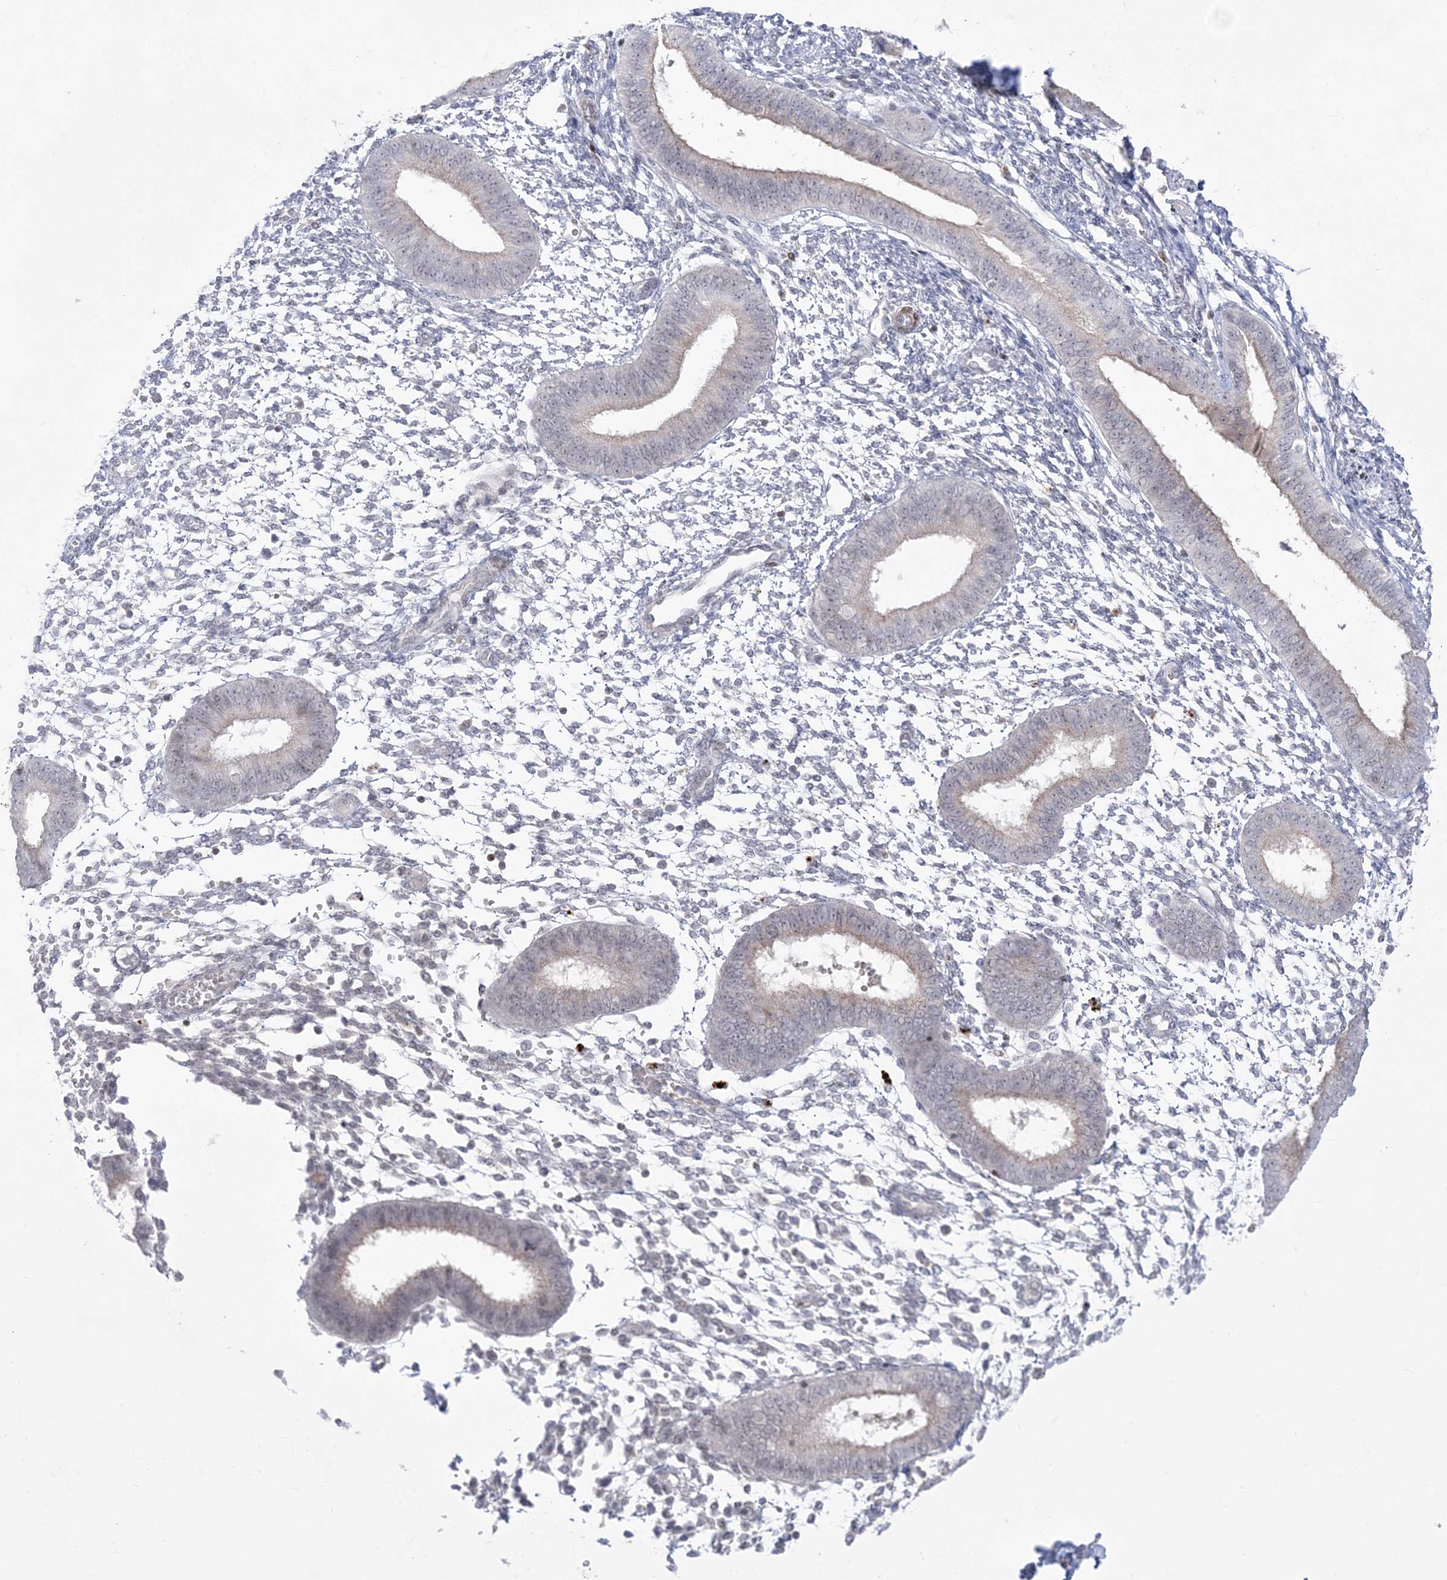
{"staining": {"intensity": "negative", "quantity": "none", "location": "none"}, "tissue": "endometrium", "cell_type": "Cells in endometrial stroma", "image_type": "normal", "snomed": [{"axis": "morphology", "description": "Normal tissue, NOS"}, {"axis": "topography", "description": "Uterus"}, {"axis": "topography", "description": "Endometrium"}], "caption": "An image of endometrium stained for a protein reveals no brown staining in cells in endometrial stroma. Nuclei are stained in blue.", "gene": "SH3BP4", "patient": {"sex": "female", "age": 48}}